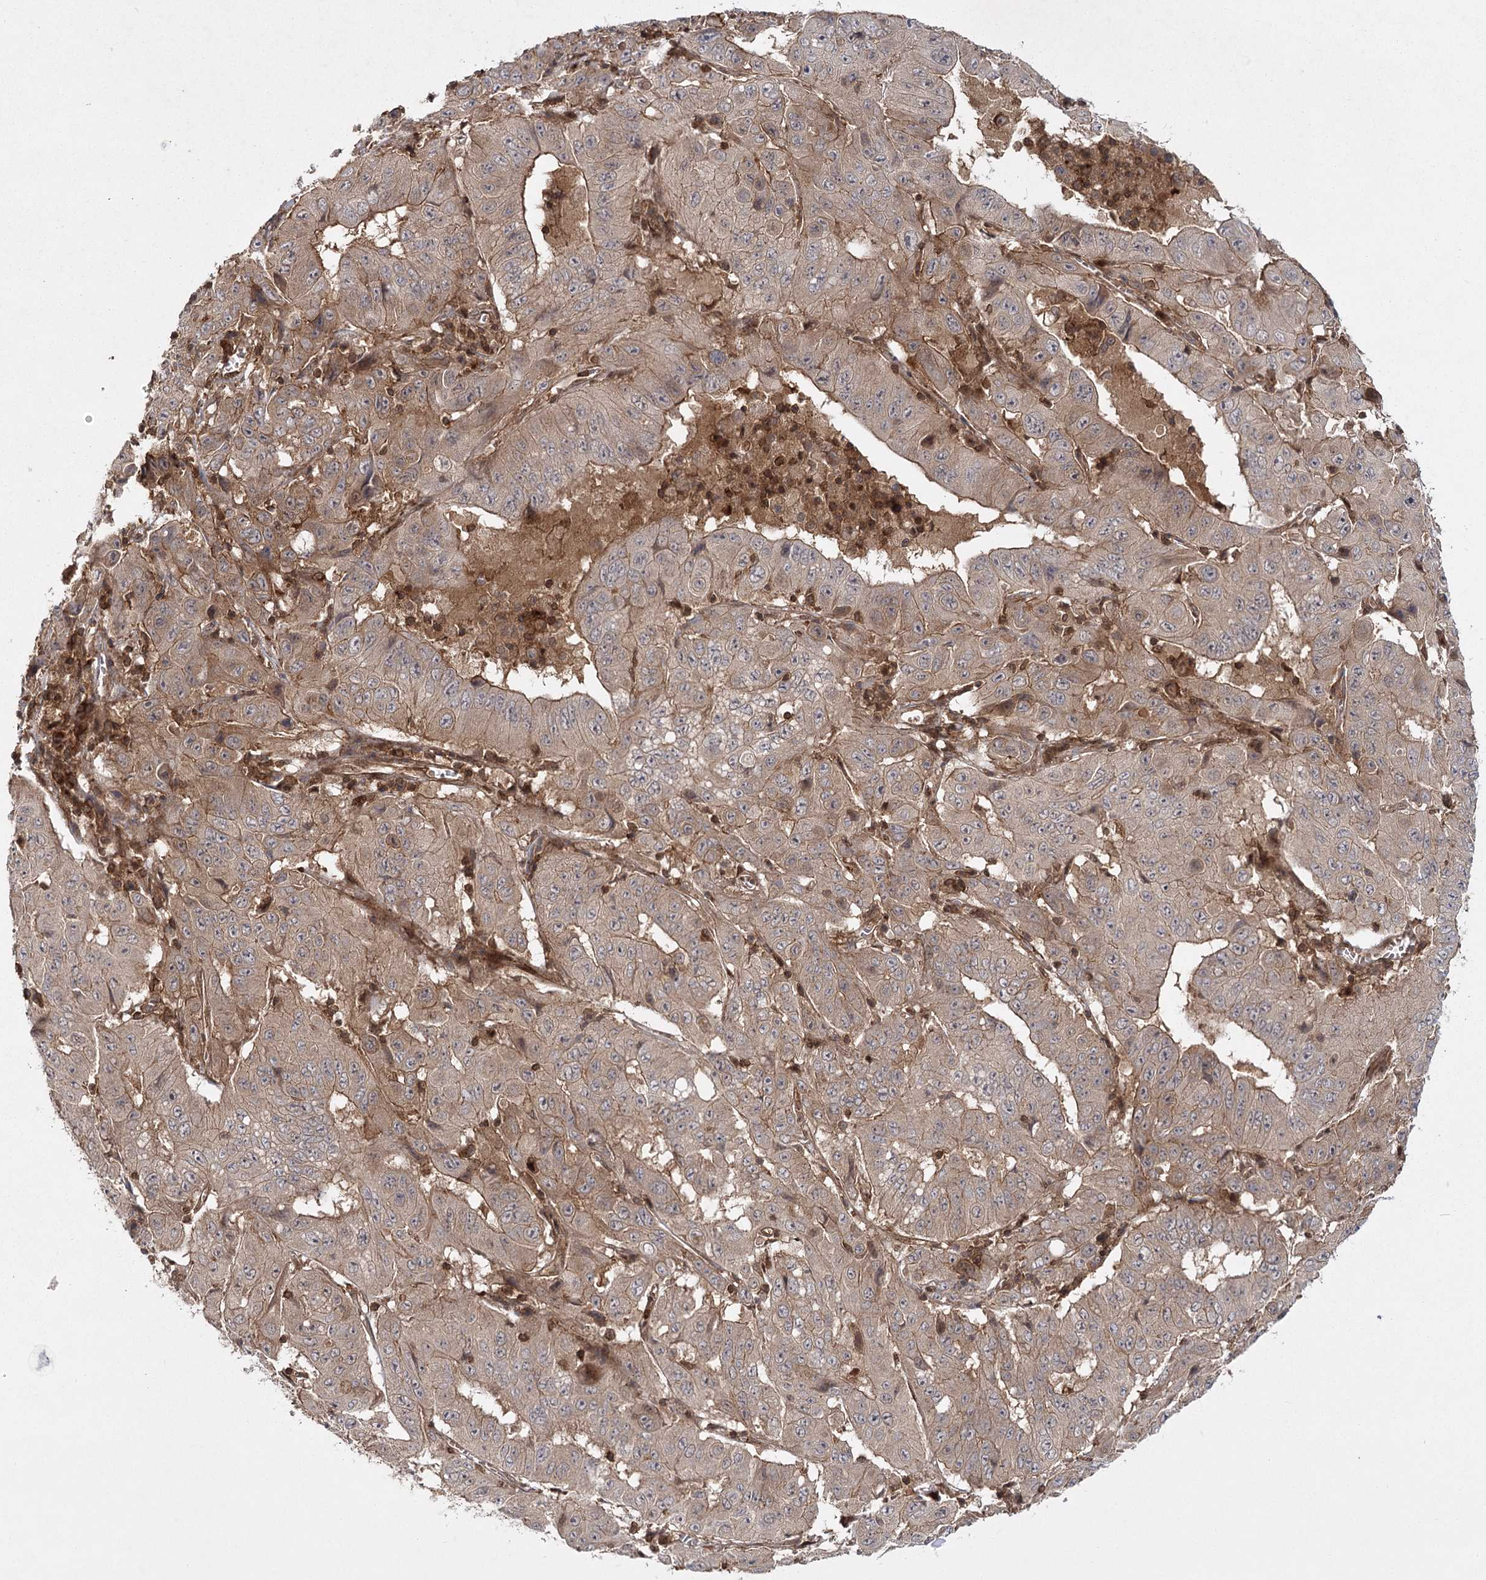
{"staining": {"intensity": "weak", "quantity": ">75%", "location": "cytoplasmic/membranous"}, "tissue": "pancreatic cancer", "cell_type": "Tumor cells", "image_type": "cancer", "snomed": [{"axis": "morphology", "description": "Adenocarcinoma, NOS"}, {"axis": "topography", "description": "Pancreas"}], "caption": "Adenocarcinoma (pancreatic) stained with DAB IHC displays low levels of weak cytoplasmic/membranous staining in about >75% of tumor cells.", "gene": "MDFIC", "patient": {"sex": "male", "age": 63}}